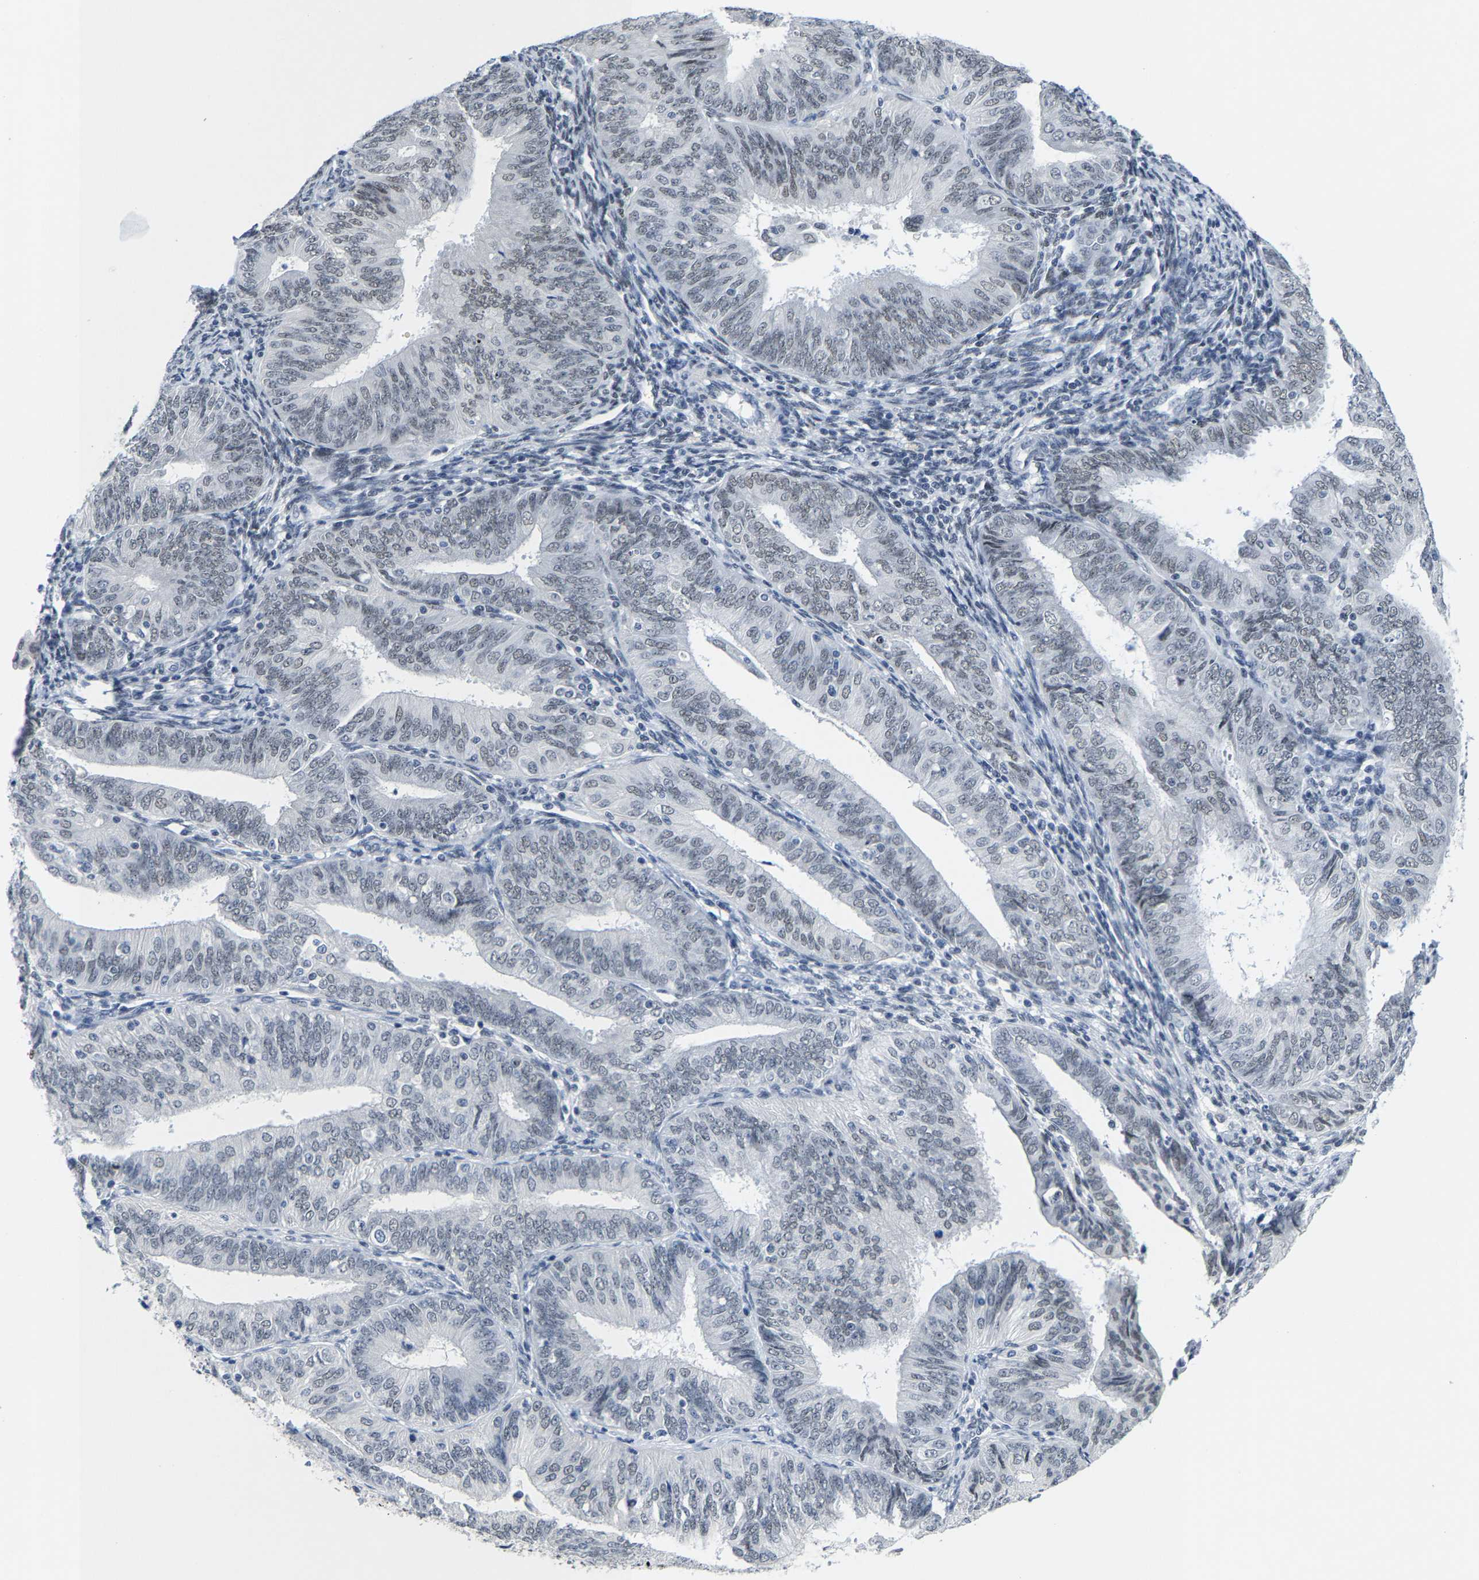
{"staining": {"intensity": "weak", "quantity": "<25%", "location": "nuclear"}, "tissue": "endometrial cancer", "cell_type": "Tumor cells", "image_type": "cancer", "snomed": [{"axis": "morphology", "description": "Adenocarcinoma, NOS"}, {"axis": "topography", "description": "Endometrium"}], "caption": "IHC micrograph of adenocarcinoma (endometrial) stained for a protein (brown), which demonstrates no positivity in tumor cells.", "gene": "SETD1B", "patient": {"sex": "female", "age": 58}}